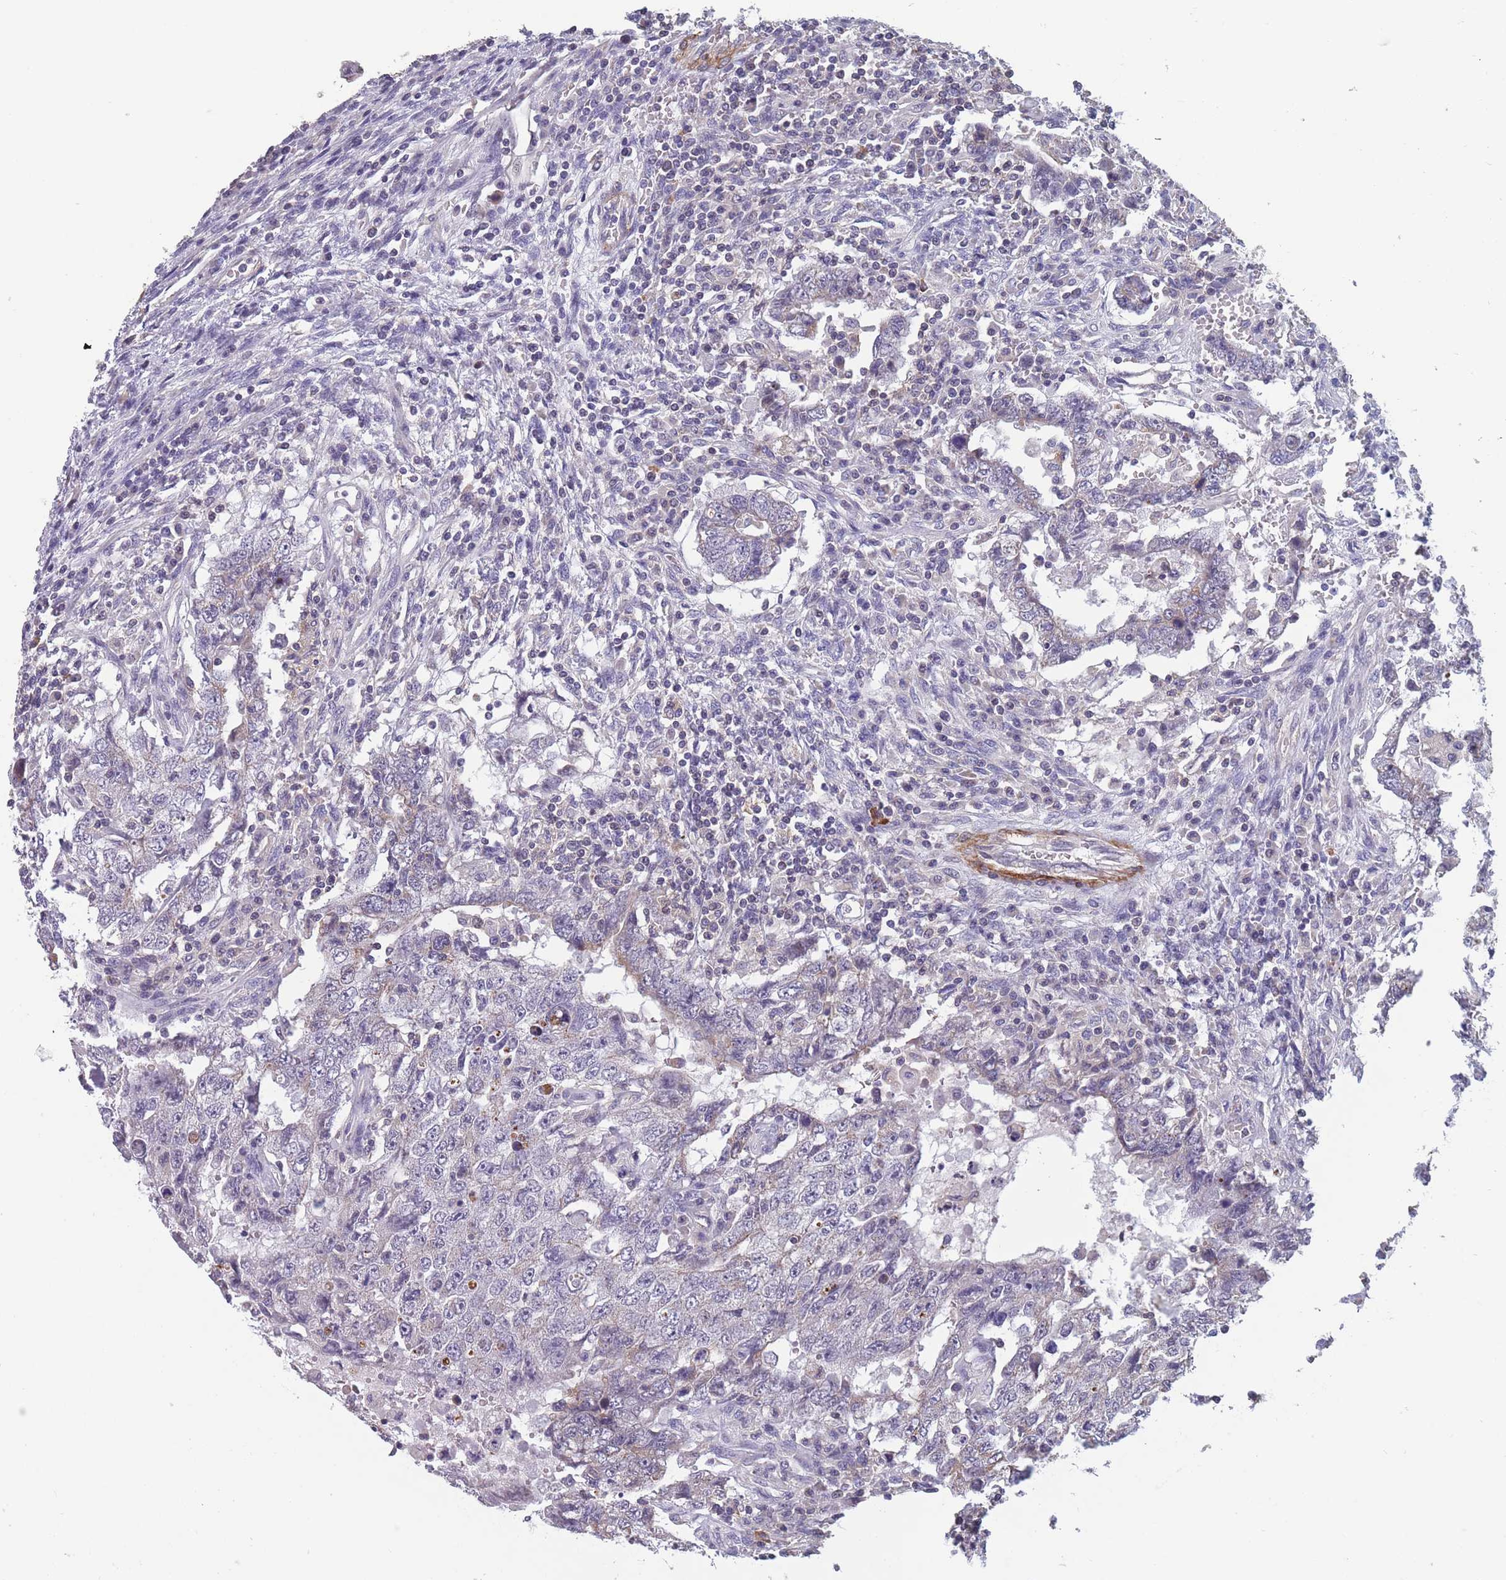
{"staining": {"intensity": "negative", "quantity": "none", "location": "none"}, "tissue": "testis cancer", "cell_type": "Tumor cells", "image_type": "cancer", "snomed": [{"axis": "morphology", "description": "Carcinoma, Embryonal, NOS"}, {"axis": "topography", "description": "Testis"}], "caption": "Testis cancer stained for a protein using immunohistochemistry exhibits no expression tumor cells.", "gene": "TOMM40L", "patient": {"sex": "male", "age": 26}}